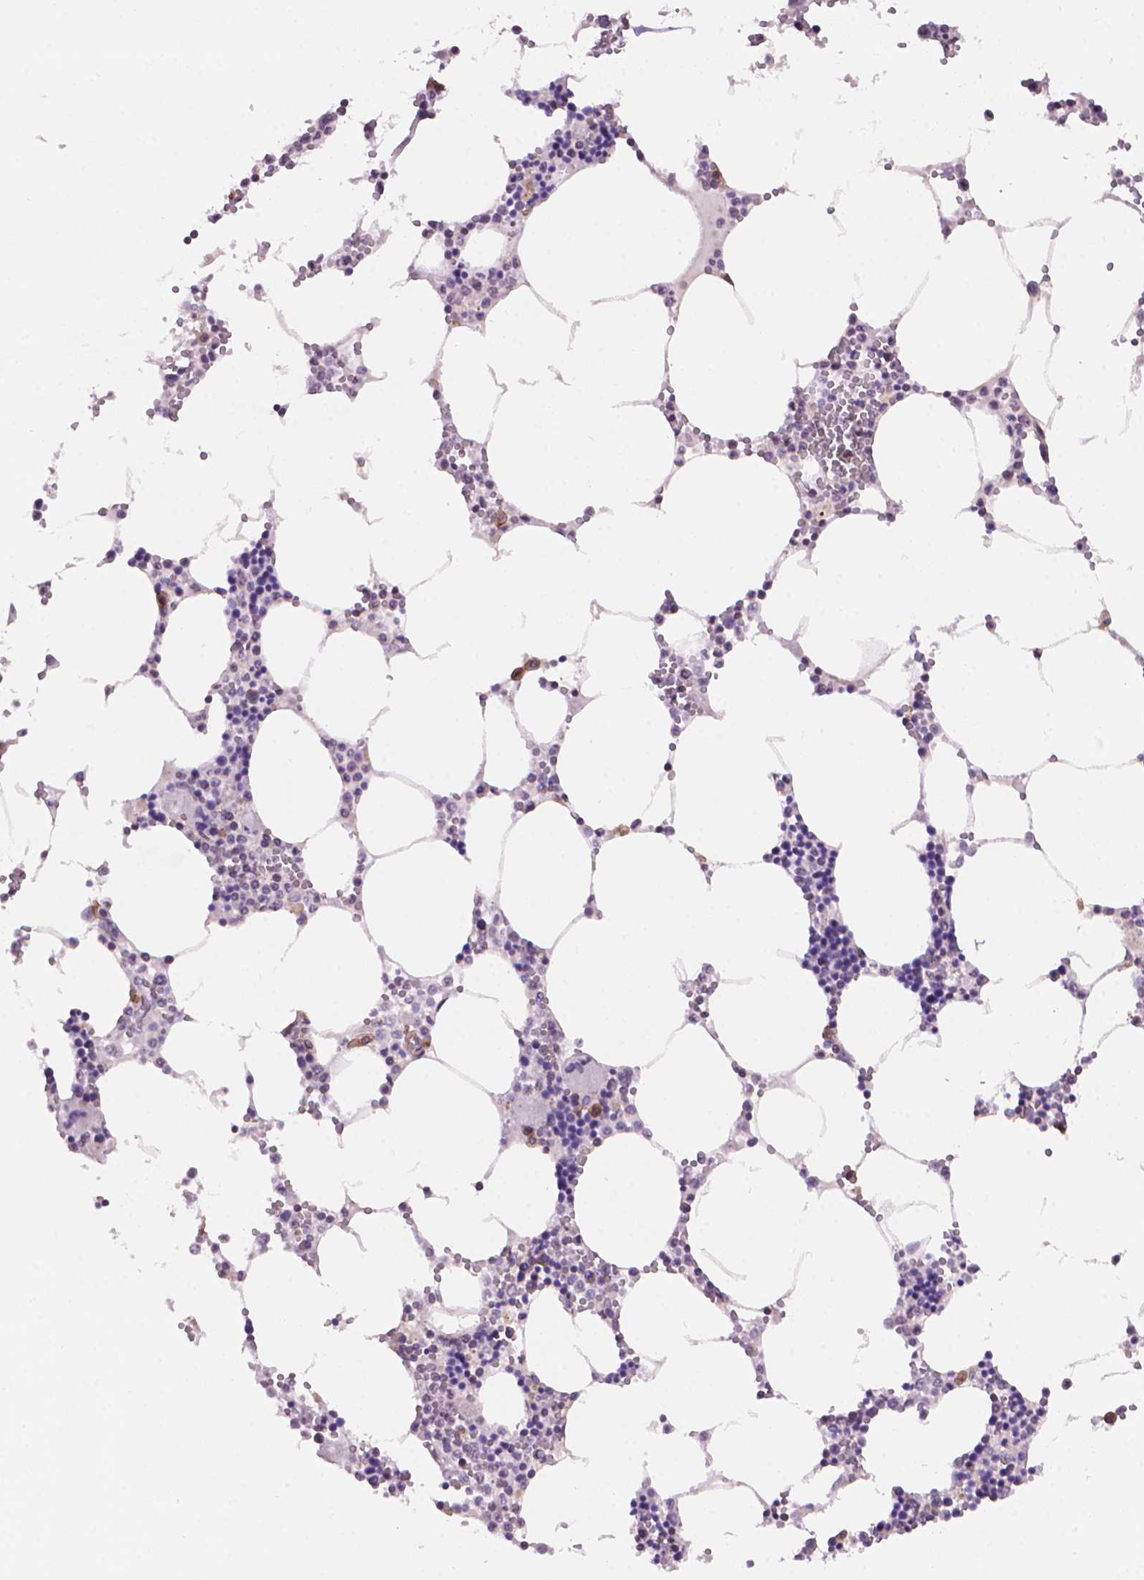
{"staining": {"intensity": "negative", "quantity": "none", "location": "none"}, "tissue": "bone marrow", "cell_type": "Hematopoietic cells", "image_type": "normal", "snomed": [{"axis": "morphology", "description": "Normal tissue, NOS"}, {"axis": "topography", "description": "Bone marrow"}], "caption": "Micrograph shows no significant protein expression in hematopoietic cells of unremarkable bone marrow. (IHC, brightfield microscopy, high magnification).", "gene": "TMEM184A", "patient": {"sex": "male", "age": 54}}